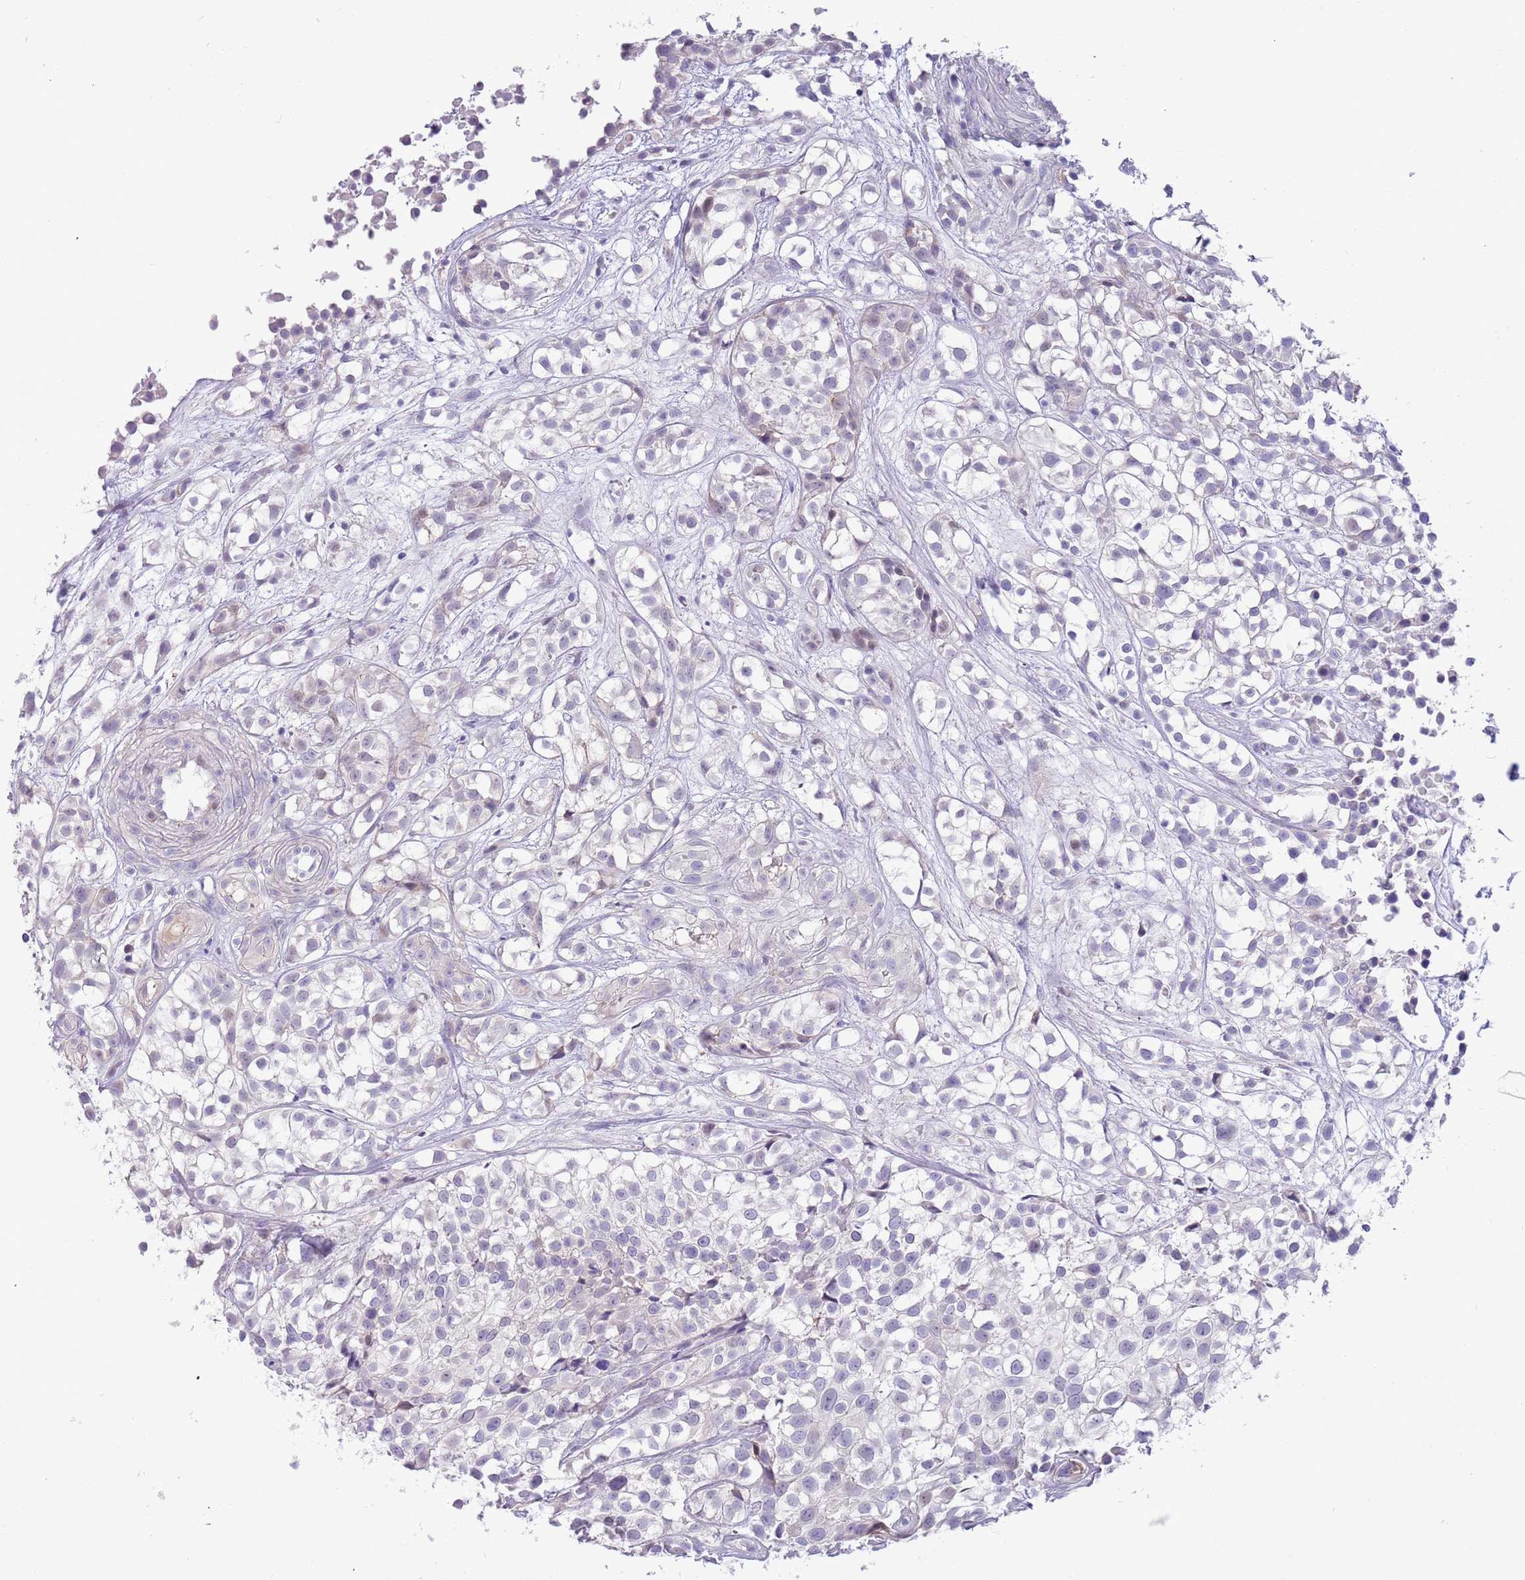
{"staining": {"intensity": "negative", "quantity": "none", "location": "none"}, "tissue": "urothelial cancer", "cell_type": "Tumor cells", "image_type": "cancer", "snomed": [{"axis": "morphology", "description": "Urothelial carcinoma, High grade"}, {"axis": "topography", "description": "Urinary bladder"}], "caption": "Urothelial carcinoma (high-grade) was stained to show a protein in brown. There is no significant positivity in tumor cells.", "gene": "CABYR", "patient": {"sex": "male", "age": 56}}